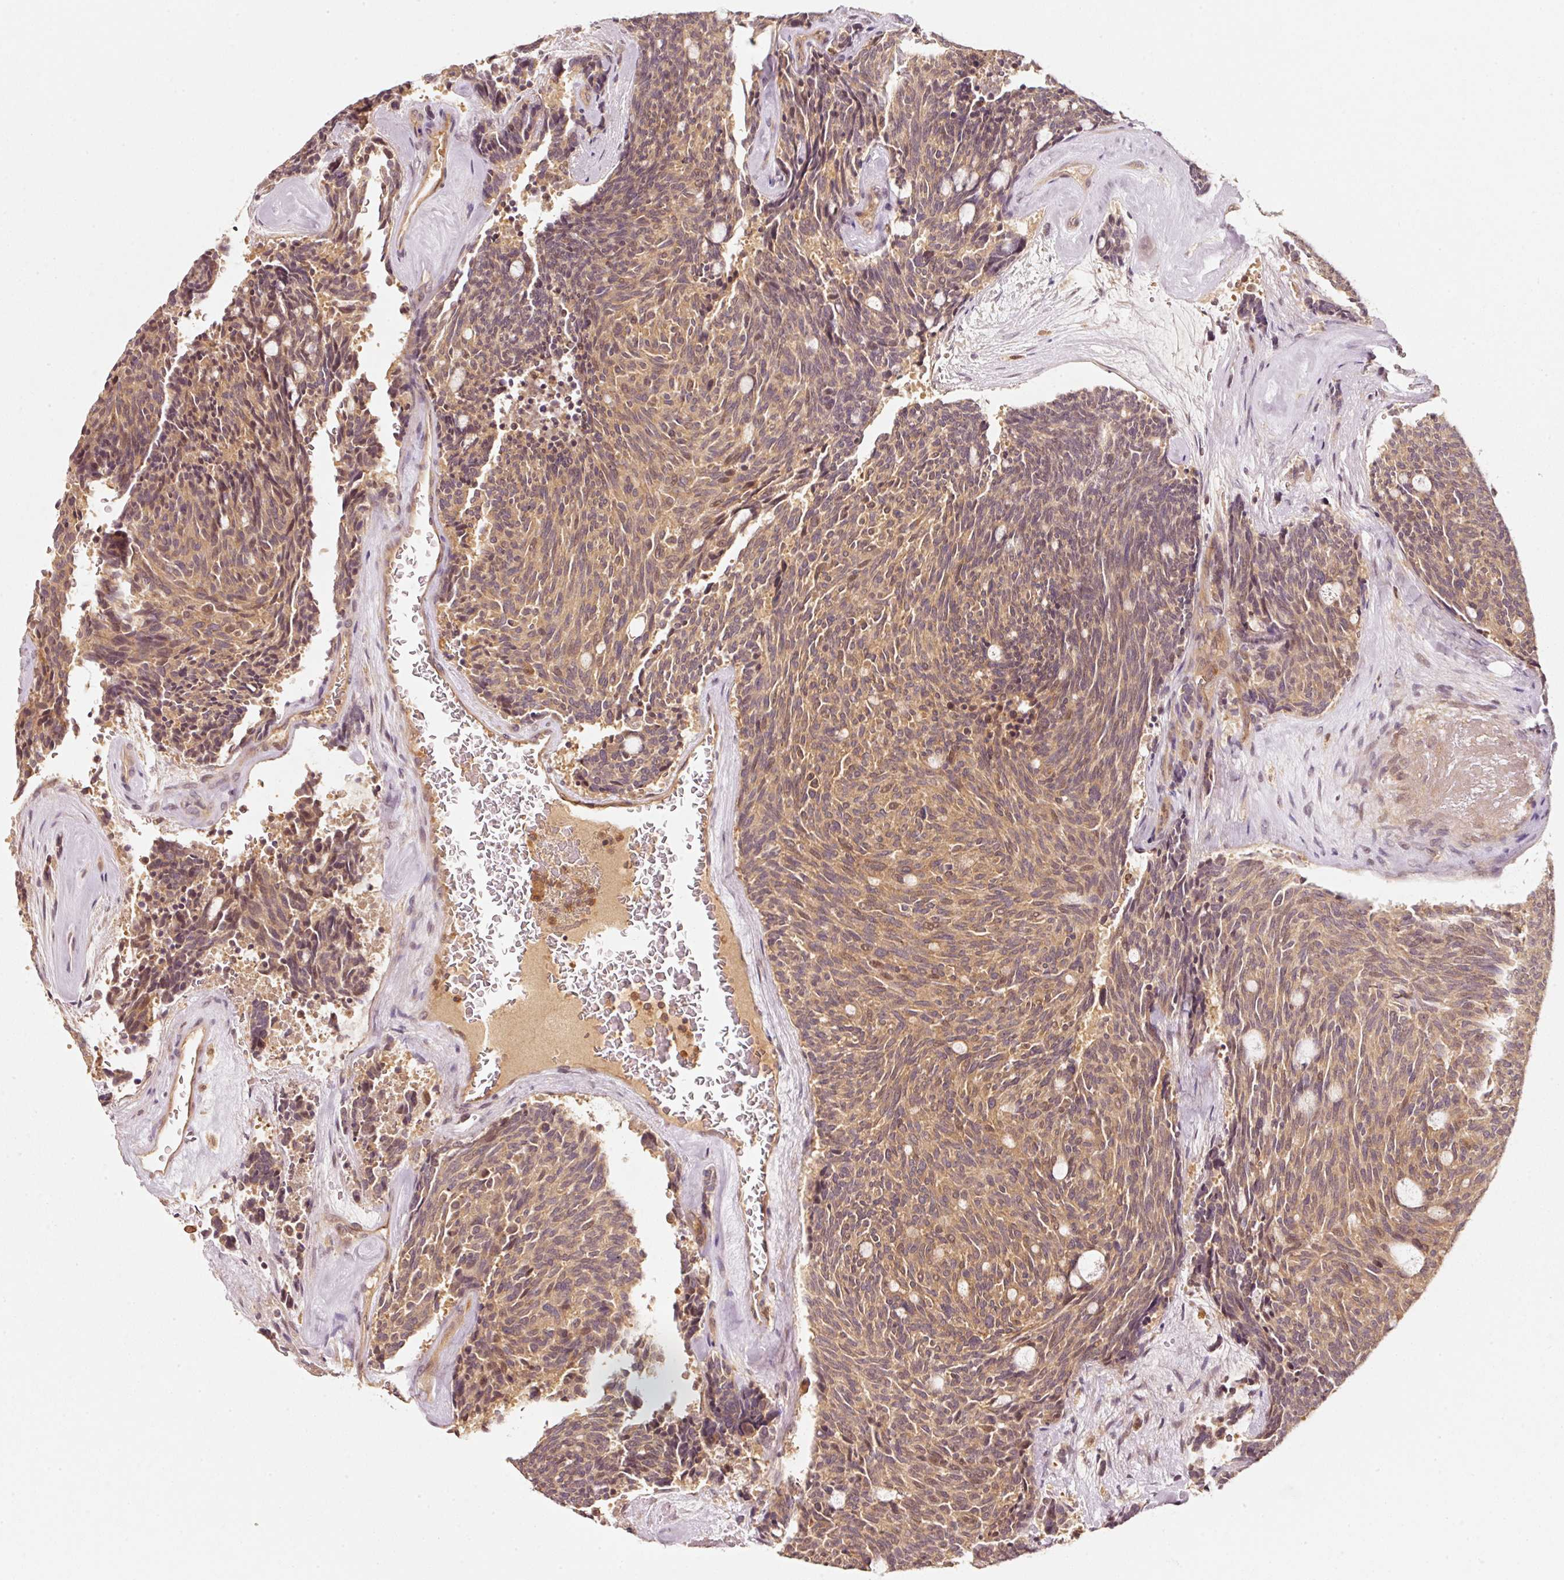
{"staining": {"intensity": "moderate", "quantity": ">75%", "location": "cytoplasmic/membranous"}, "tissue": "carcinoid", "cell_type": "Tumor cells", "image_type": "cancer", "snomed": [{"axis": "morphology", "description": "Carcinoid, malignant, NOS"}, {"axis": "topography", "description": "Pancreas"}], "caption": "Tumor cells display medium levels of moderate cytoplasmic/membranous expression in approximately >75% of cells in human carcinoid.", "gene": "RRAS2", "patient": {"sex": "female", "age": 54}}